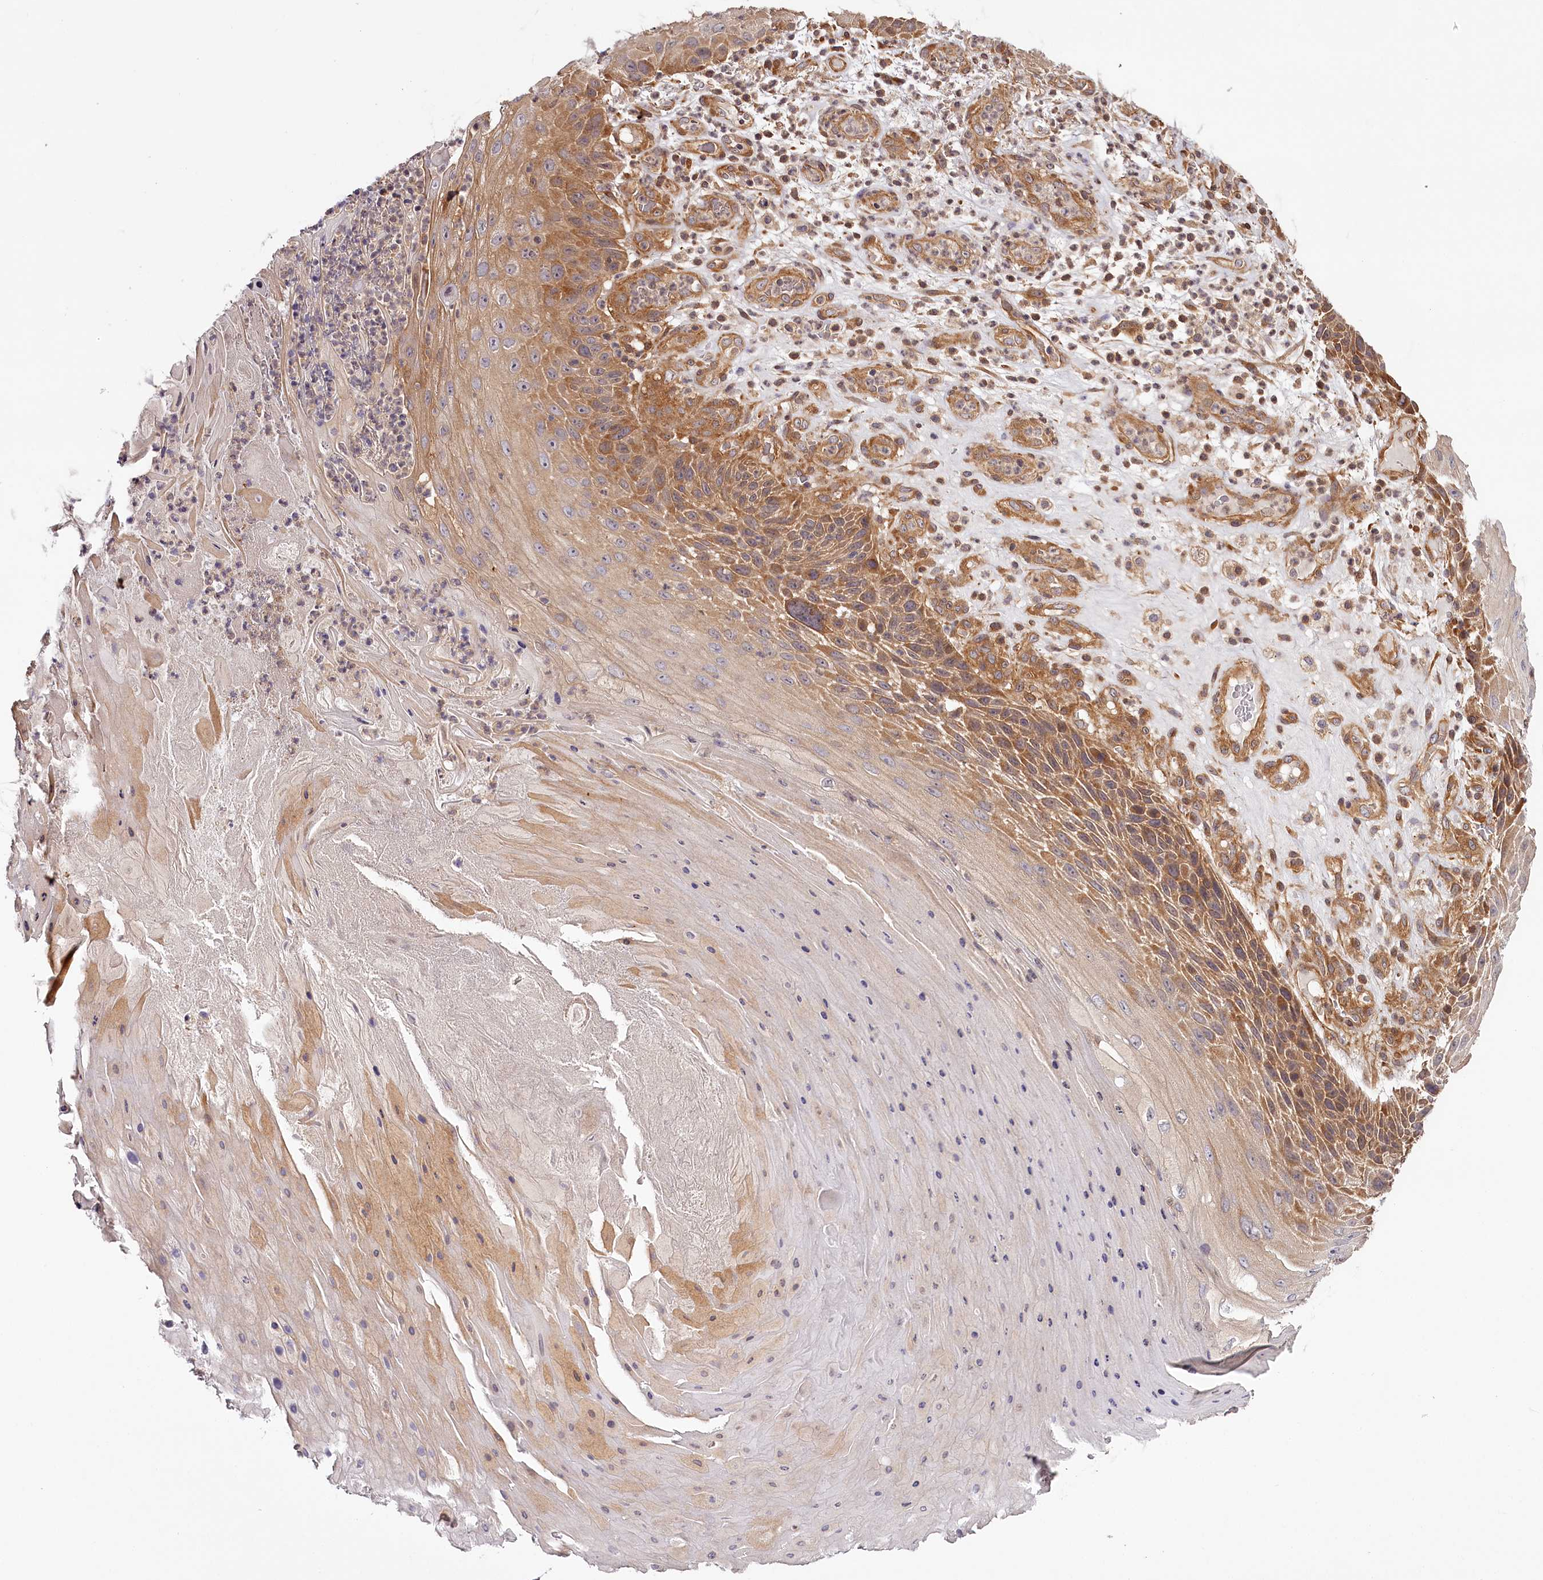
{"staining": {"intensity": "moderate", "quantity": ">75%", "location": "cytoplasmic/membranous"}, "tissue": "skin cancer", "cell_type": "Tumor cells", "image_type": "cancer", "snomed": [{"axis": "morphology", "description": "Squamous cell carcinoma, NOS"}, {"axis": "topography", "description": "Skin"}], "caption": "Skin cancer (squamous cell carcinoma) was stained to show a protein in brown. There is medium levels of moderate cytoplasmic/membranous positivity in approximately >75% of tumor cells.", "gene": "TARS1", "patient": {"sex": "female", "age": 88}}